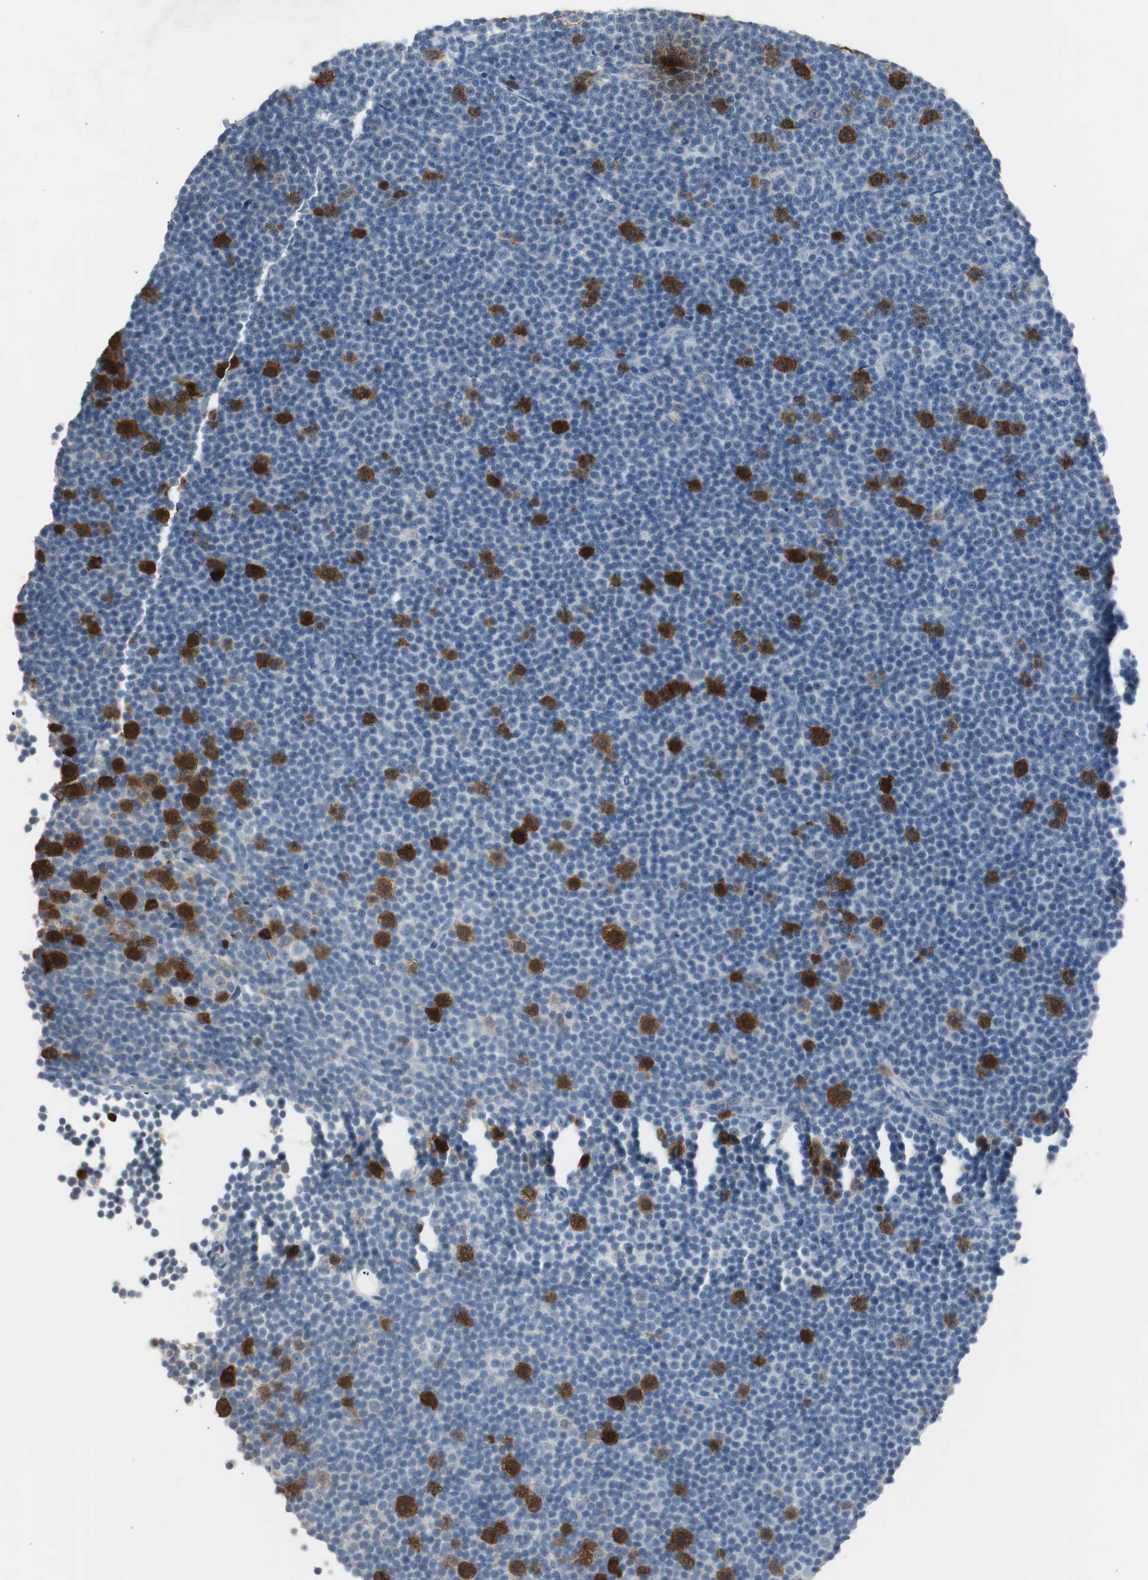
{"staining": {"intensity": "strong", "quantity": "<25%", "location": "cytoplasmic/membranous,nuclear"}, "tissue": "lymphoma", "cell_type": "Tumor cells", "image_type": "cancer", "snomed": [{"axis": "morphology", "description": "Malignant lymphoma, non-Hodgkin's type, Low grade"}, {"axis": "topography", "description": "Lymph node"}], "caption": "Human lymphoma stained with a protein marker exhibits strong staining in tumor cells.", "gene": "TK1", "patient": {"sex": "female", "age": 67}}